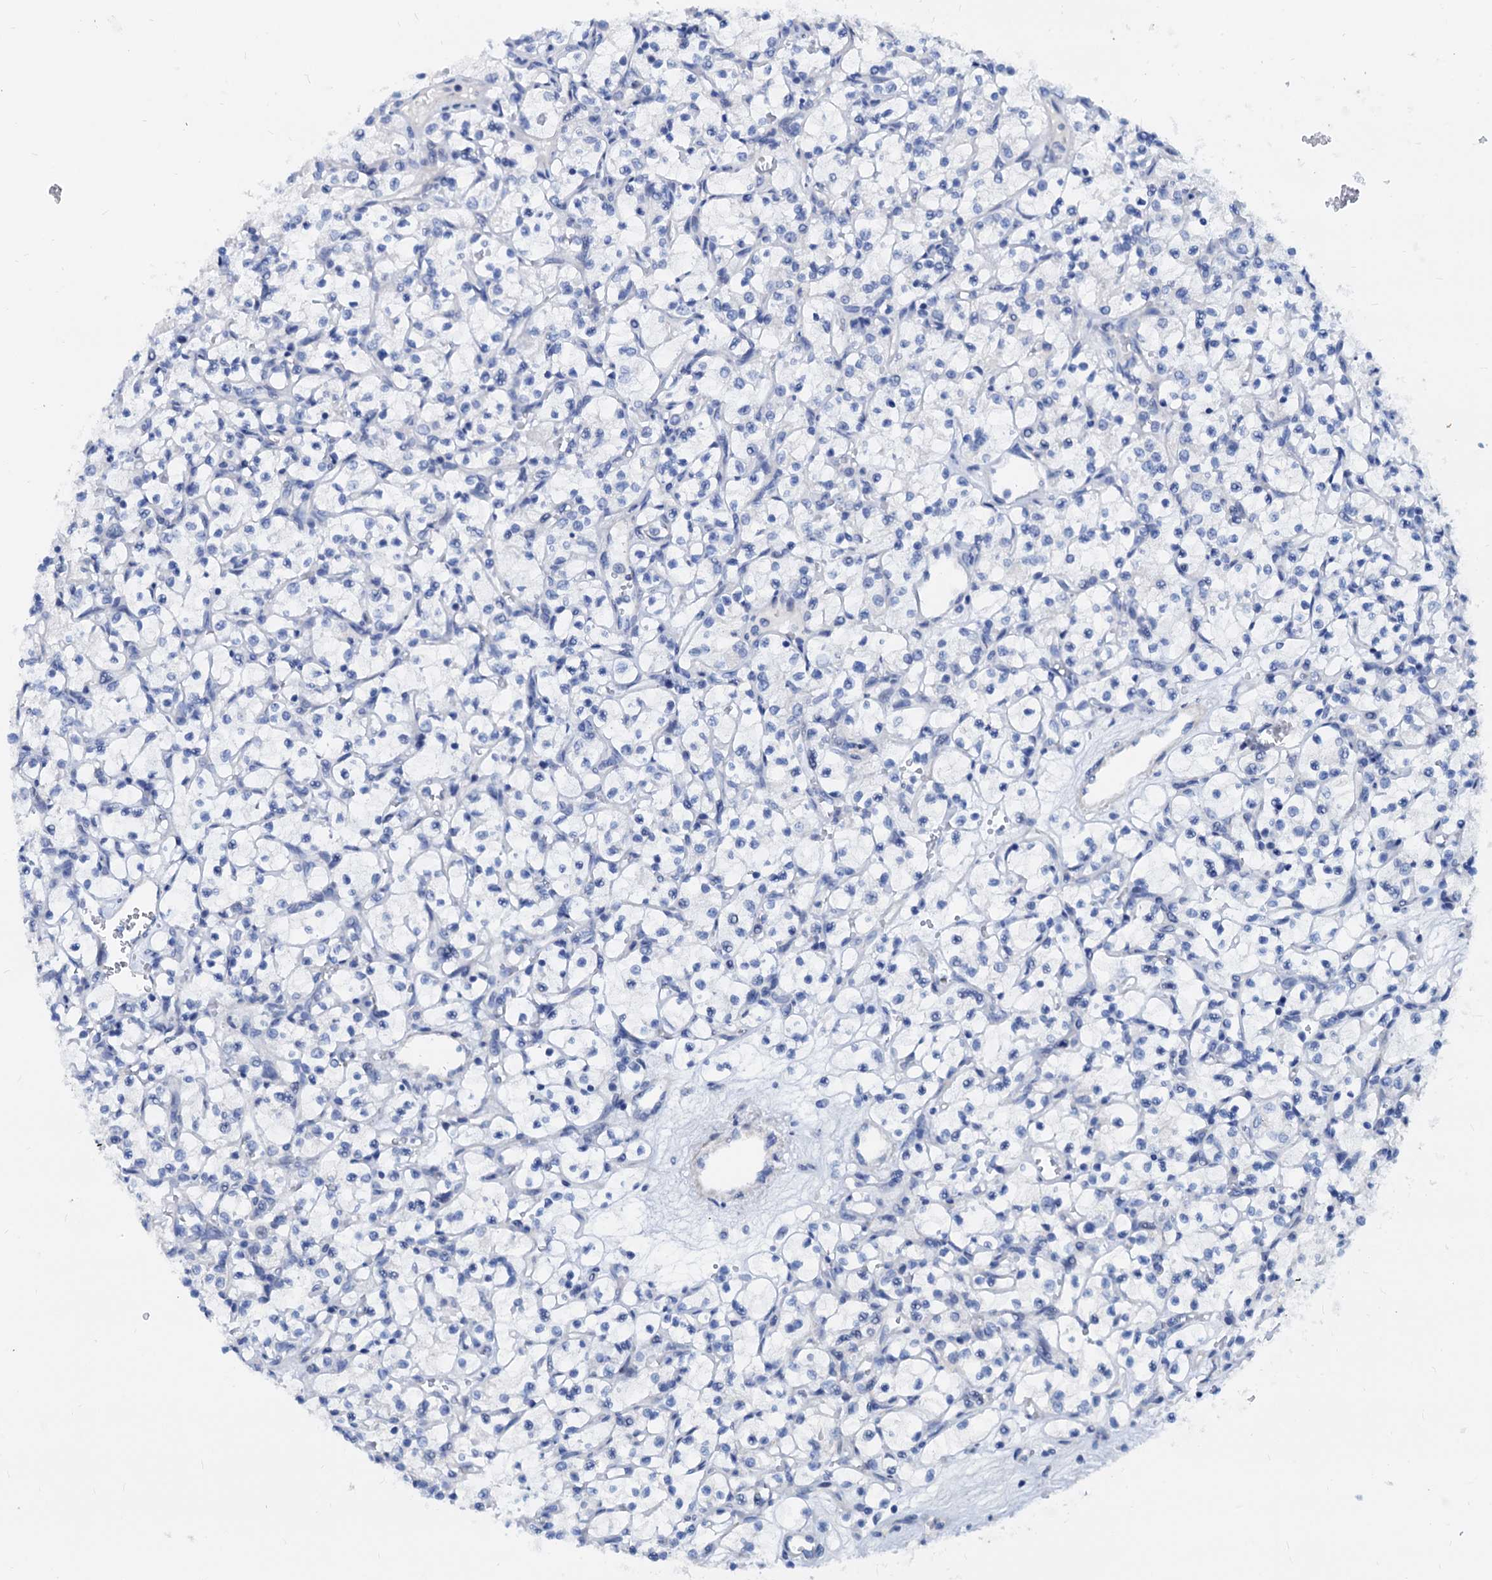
{"staining": {"intensity": "negative", "quantity": "none", "location": "none"}, "tissue": "renal cancer", "cell_type": "Tumor cells", "image_type": "cancer", "snomed": [{"axis": "morphology", "description": "Adenocarcinoma, NOS"}, {"axis": "topography", "description": "Kidney"}], "caption": "Histopathology image shows no protein positivity in tumor cells of renal adenocarcinoma tissue. (Brightfield microscopy of DAB (3,3'-diaminobenzidine) immunohistochemistry at high magnification).", "gene": "HSF2", "patient": {"sex": "female", "age": 69}}